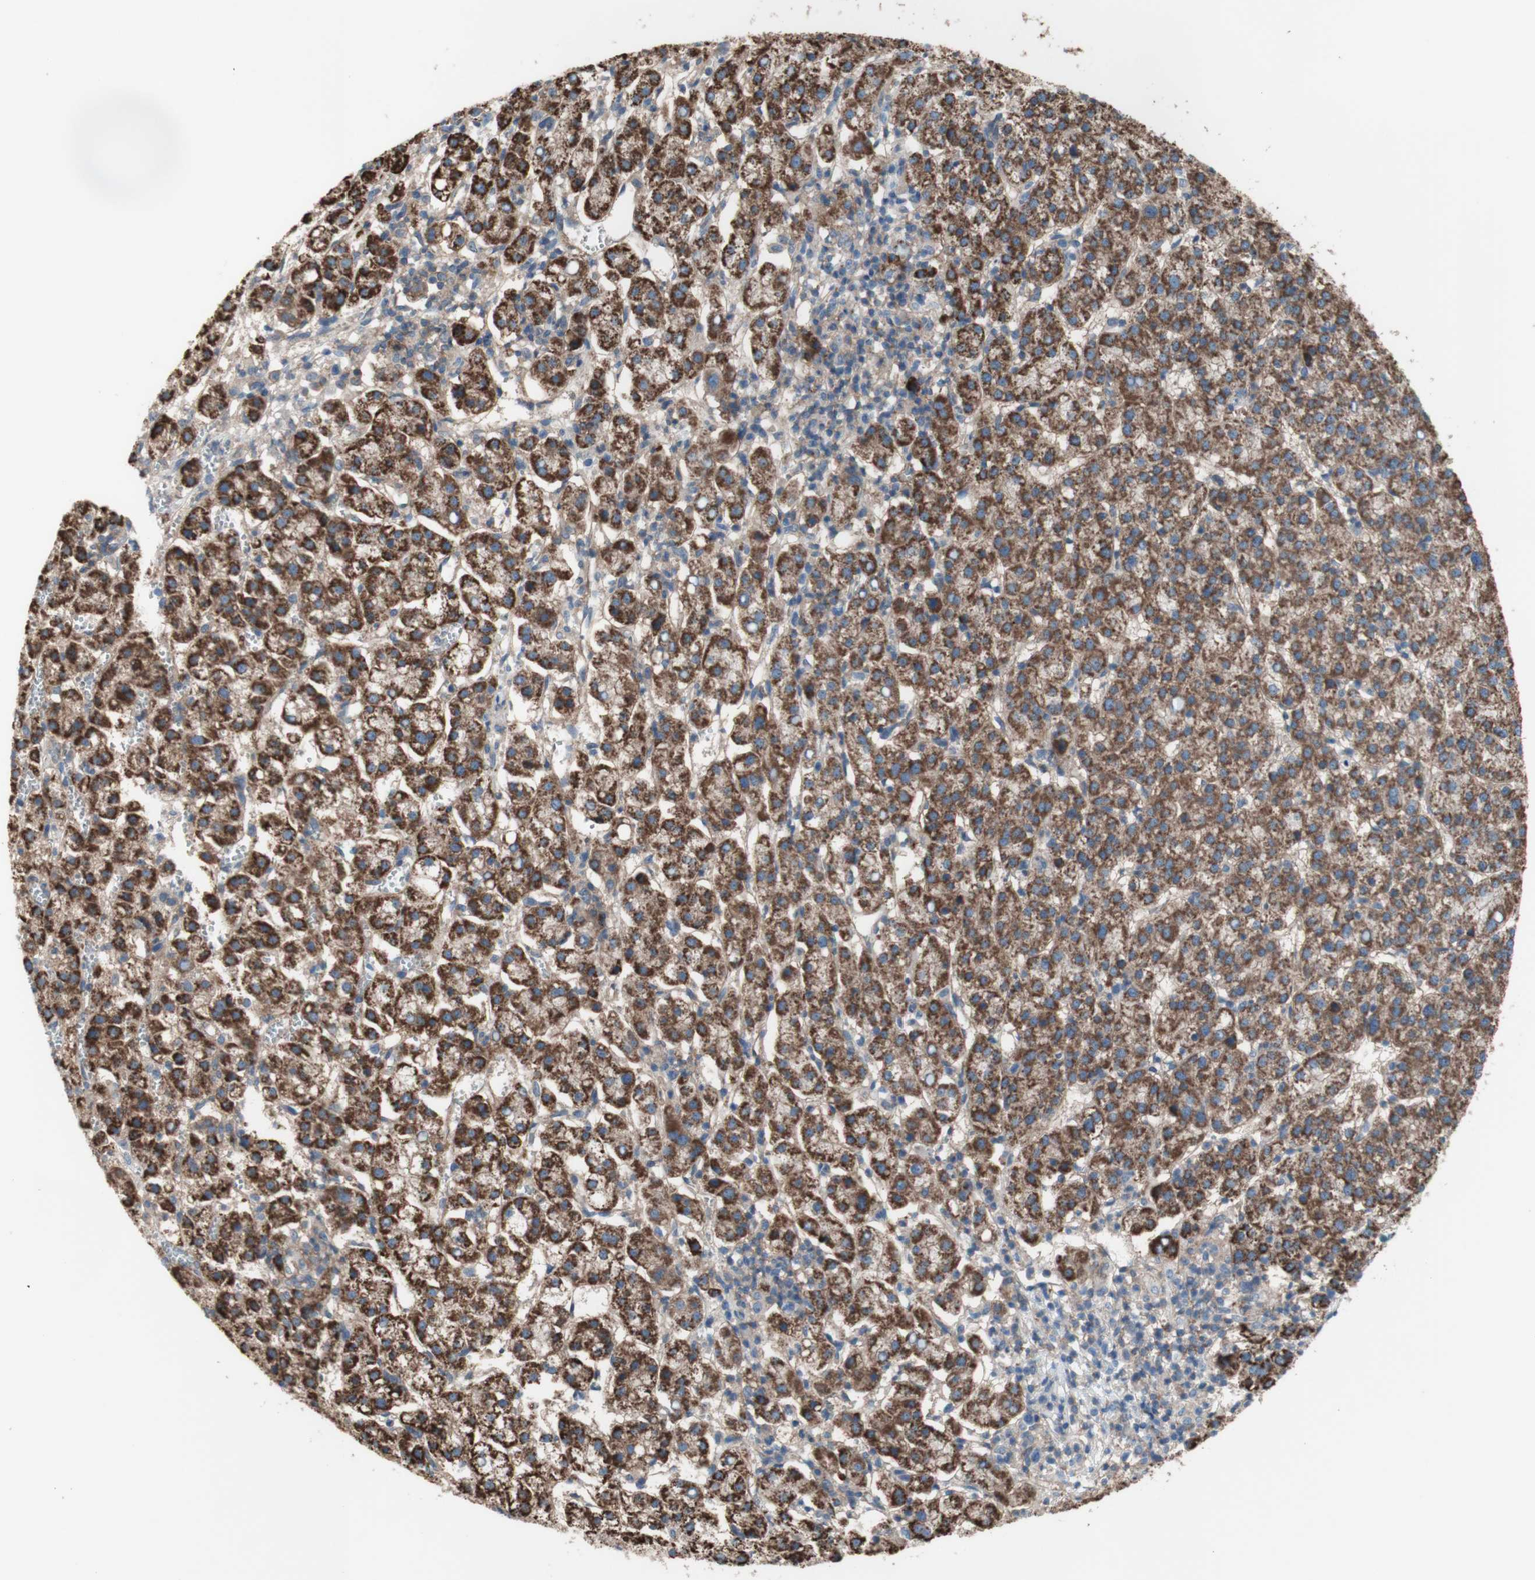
{"staining": {"intensity": "moderate", "quantity": ">75%", "location": "cytoplasmic/membranous"}, "tissue": "liver cancer", "cell_type": "Tumor cells", "image_type": "cancer", "snomed": [{"axis": "morphology", "description": "Carcinoma, Hepatocellular, NOS"}, {"axis": "topography", "description": "Liver"}], "caption": "Immunohistochemistry (IHC) staining of liver cancer (hepatocellular carcinoma), which displays medium levels of moderate cytoplasmic/membranous staining in approximately >75% of tumor cells indicating moderate cytoplasmic/membranous protein staining. The staining was performed using DAB (3,3'-diaminobenzidine) (brown) for protein detection and nuclei were counterstained in hematoxylin (blue).", "gene": "CD46", "patient": {"sex": "female", "age": 58}}